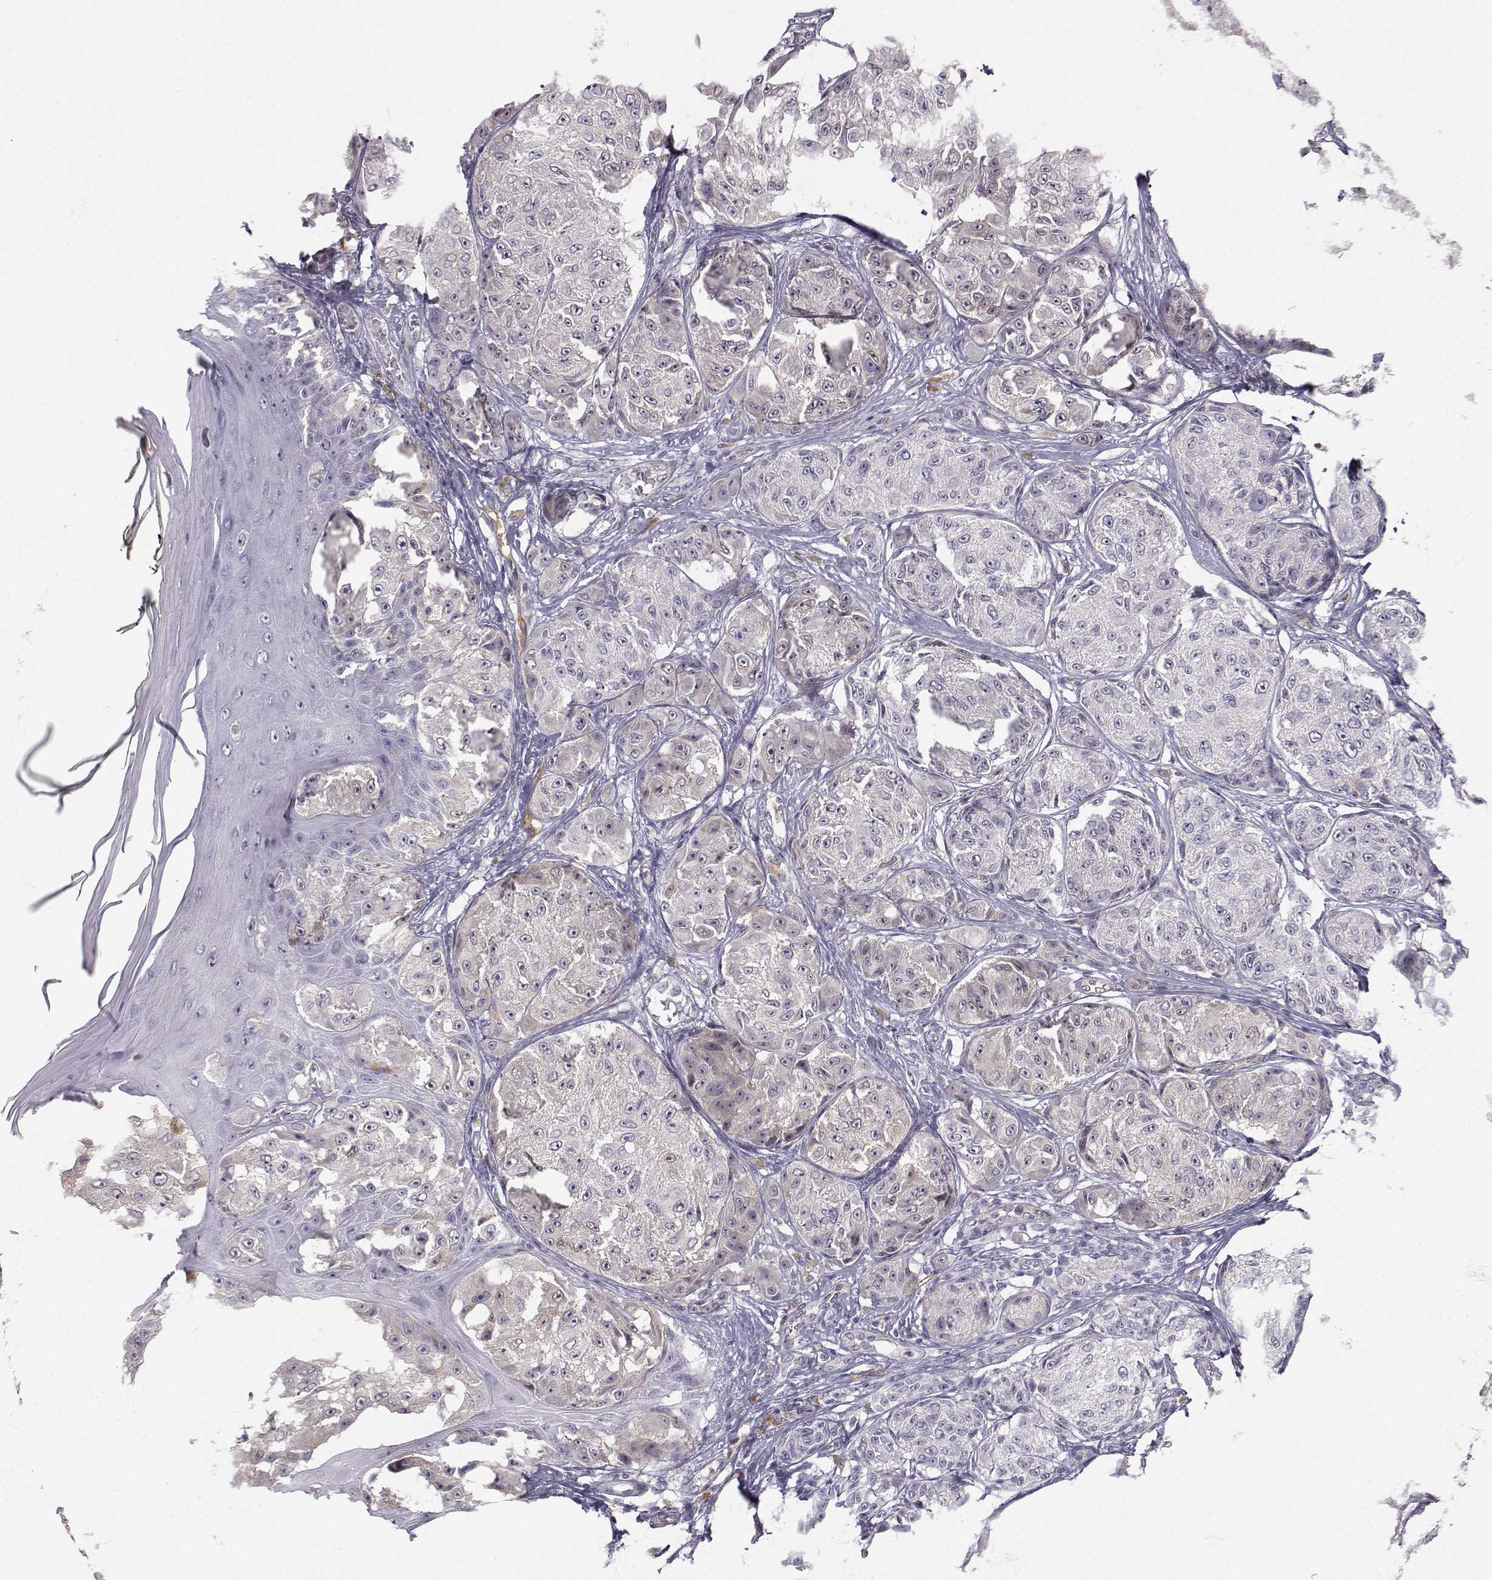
{"staining": {"intensity": "negative", "quantity": "none", "location": "none"}, "tissue": "melanoma", "cell_type": "Tumor cells", "image_type": "cancer", "snomed": [{"axis": "morphology", "description": "Malignant melanoma, NOS"}, {"axis": "topography", "description": "Skin"}], "caption": "This is a micrograph of immunohistochemistry staining of melanoma, which shows no expression in tumor cells.", "gene": "PGM5", "patient": {"sex": "male", "age": 61}}